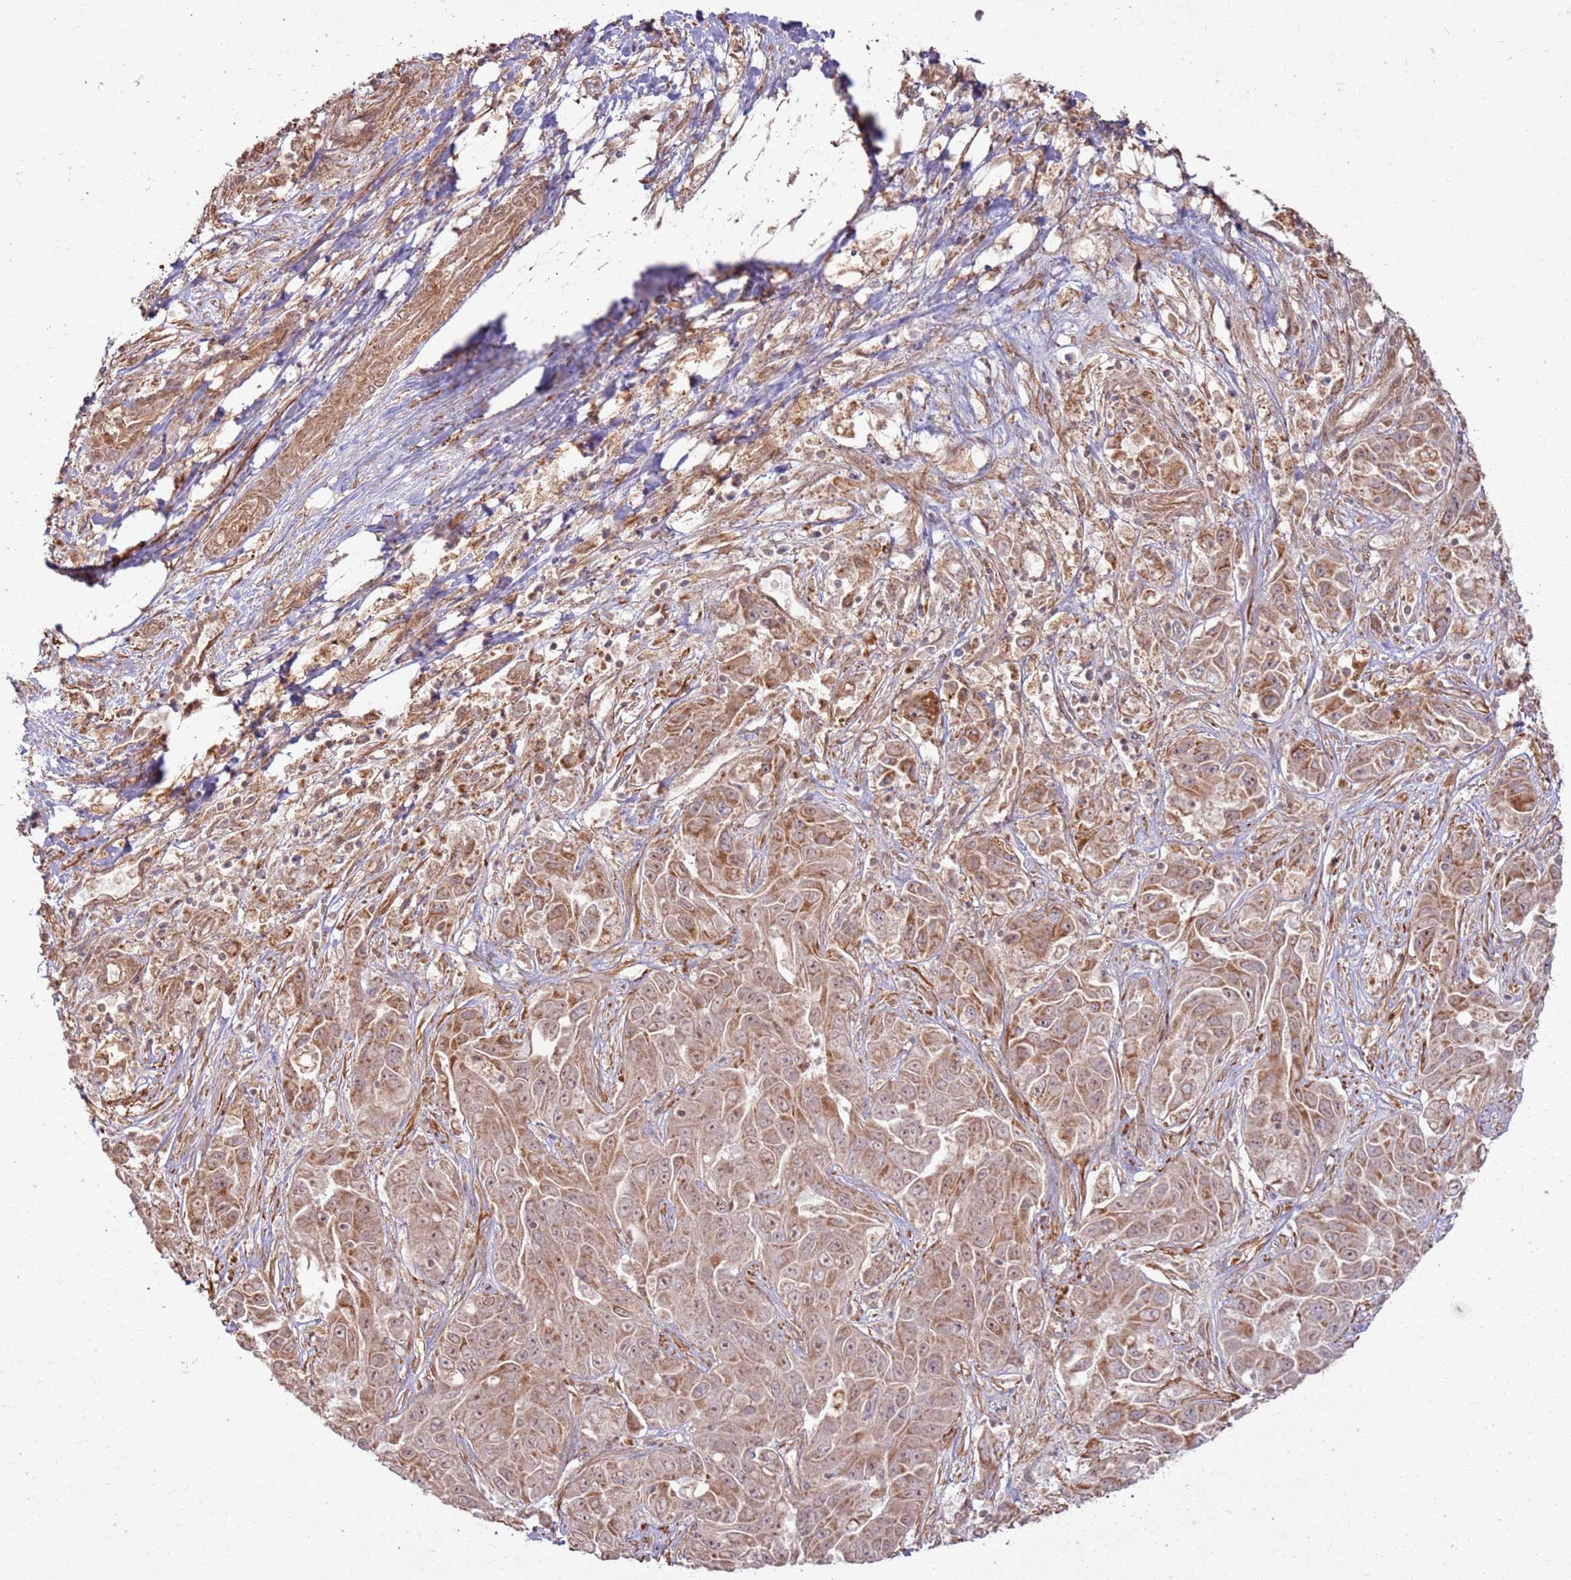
{"staining": {"intensity": "moderate", "quantity": ">75%", "location": "cytoplasmic/membranous"}, "tissue": "liver cancer", "cell_type": "Tumor cells", "image_type": "cancer", "snomed": [{"axis": "morphology", "description": "Cholangiocarcinoma"}, {"axis": "topography", "description": "Liver"}], "caption": "Tumor cells demonstrate medium levels of moderate cytoplasmic/membranous expression in about >75% of cells in human liver cancer. (DAB (3,3'-diaminobenzidine) IHC with brightfield microscopy, high magnification).", "gene": "ZNF623", "patient": {"sex": "female", "age": 52}}